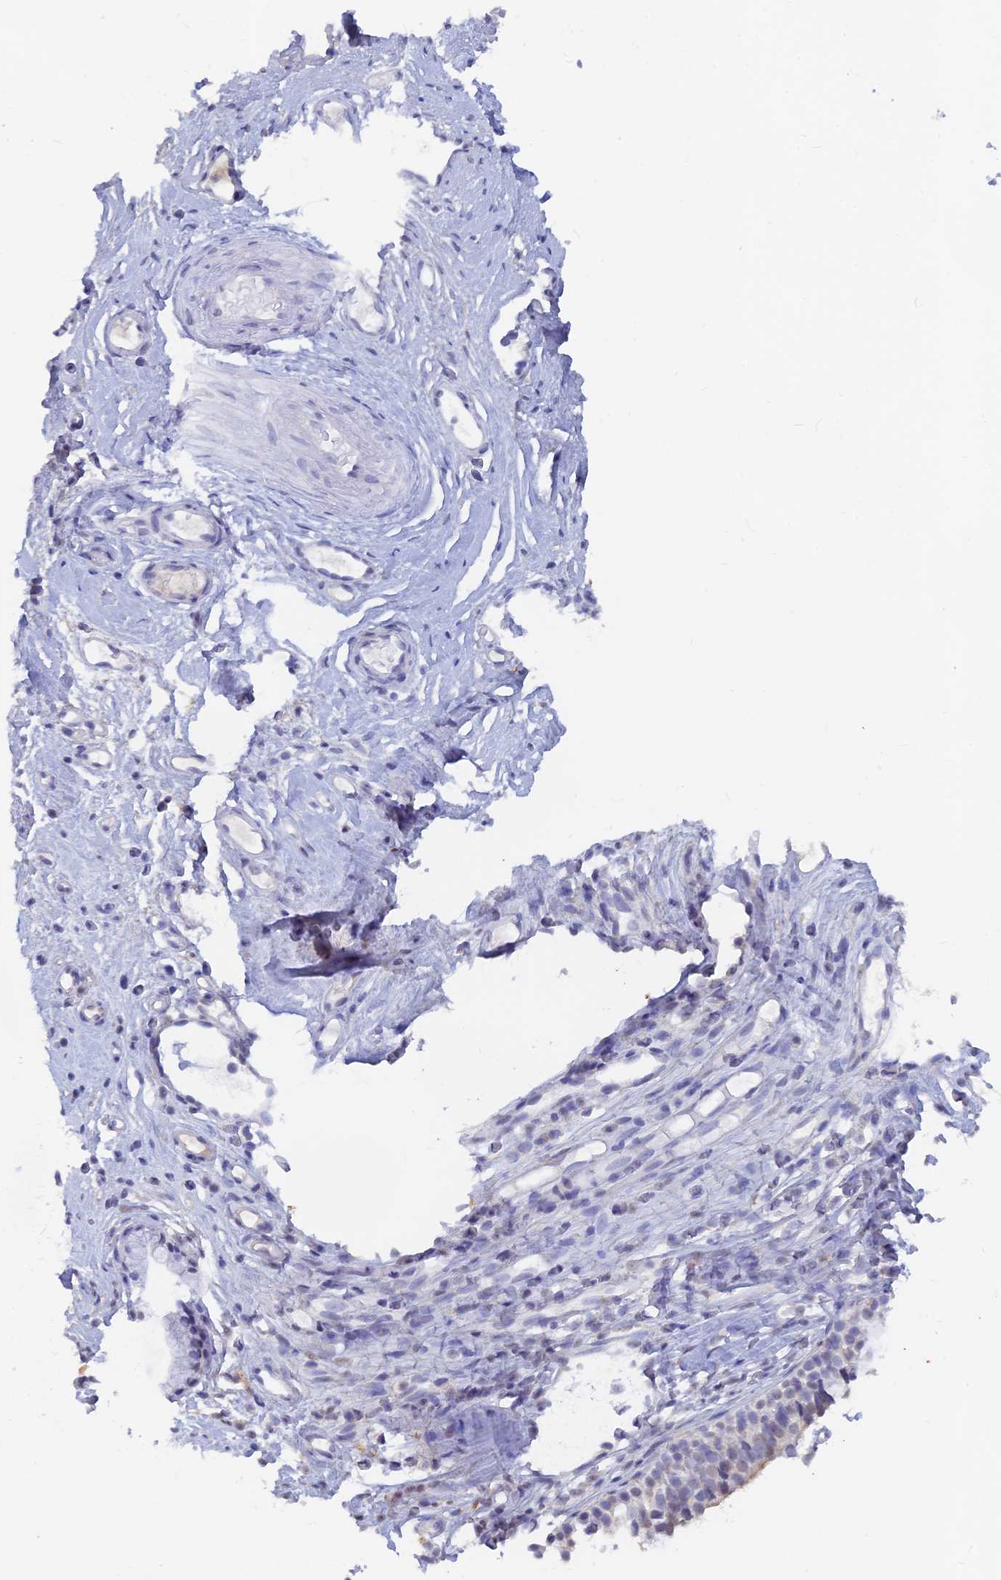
{"staining": {"intensity": "negative", "quantity": "none", "location": "none"}, "tissue": "nasopharynx", "cell_type": "Respiratory epithelial cells", "image_type": "normal", "snomed": [{"axis": "morphology", "description": "Normal tissue, NOS"}, {"axis": "morphology", "description": "Inflammation, NOS"}, {"axis": "morphology", "description": "Malignant melanoma, Metastatic site"}, {"axis": "topography", "description": "Nasopharynx"}], "caption": "IHC of benign human nasopharynx demonstrates no expression in respiratory epithelial cells. (DAB (3,3'-diaminobenzidine) immunohistochemistry (IHC) visualized using brightfield microscopy, high magnification).", "gene": "LRIF1", "patient": {"sex": "male", "age": 70}}